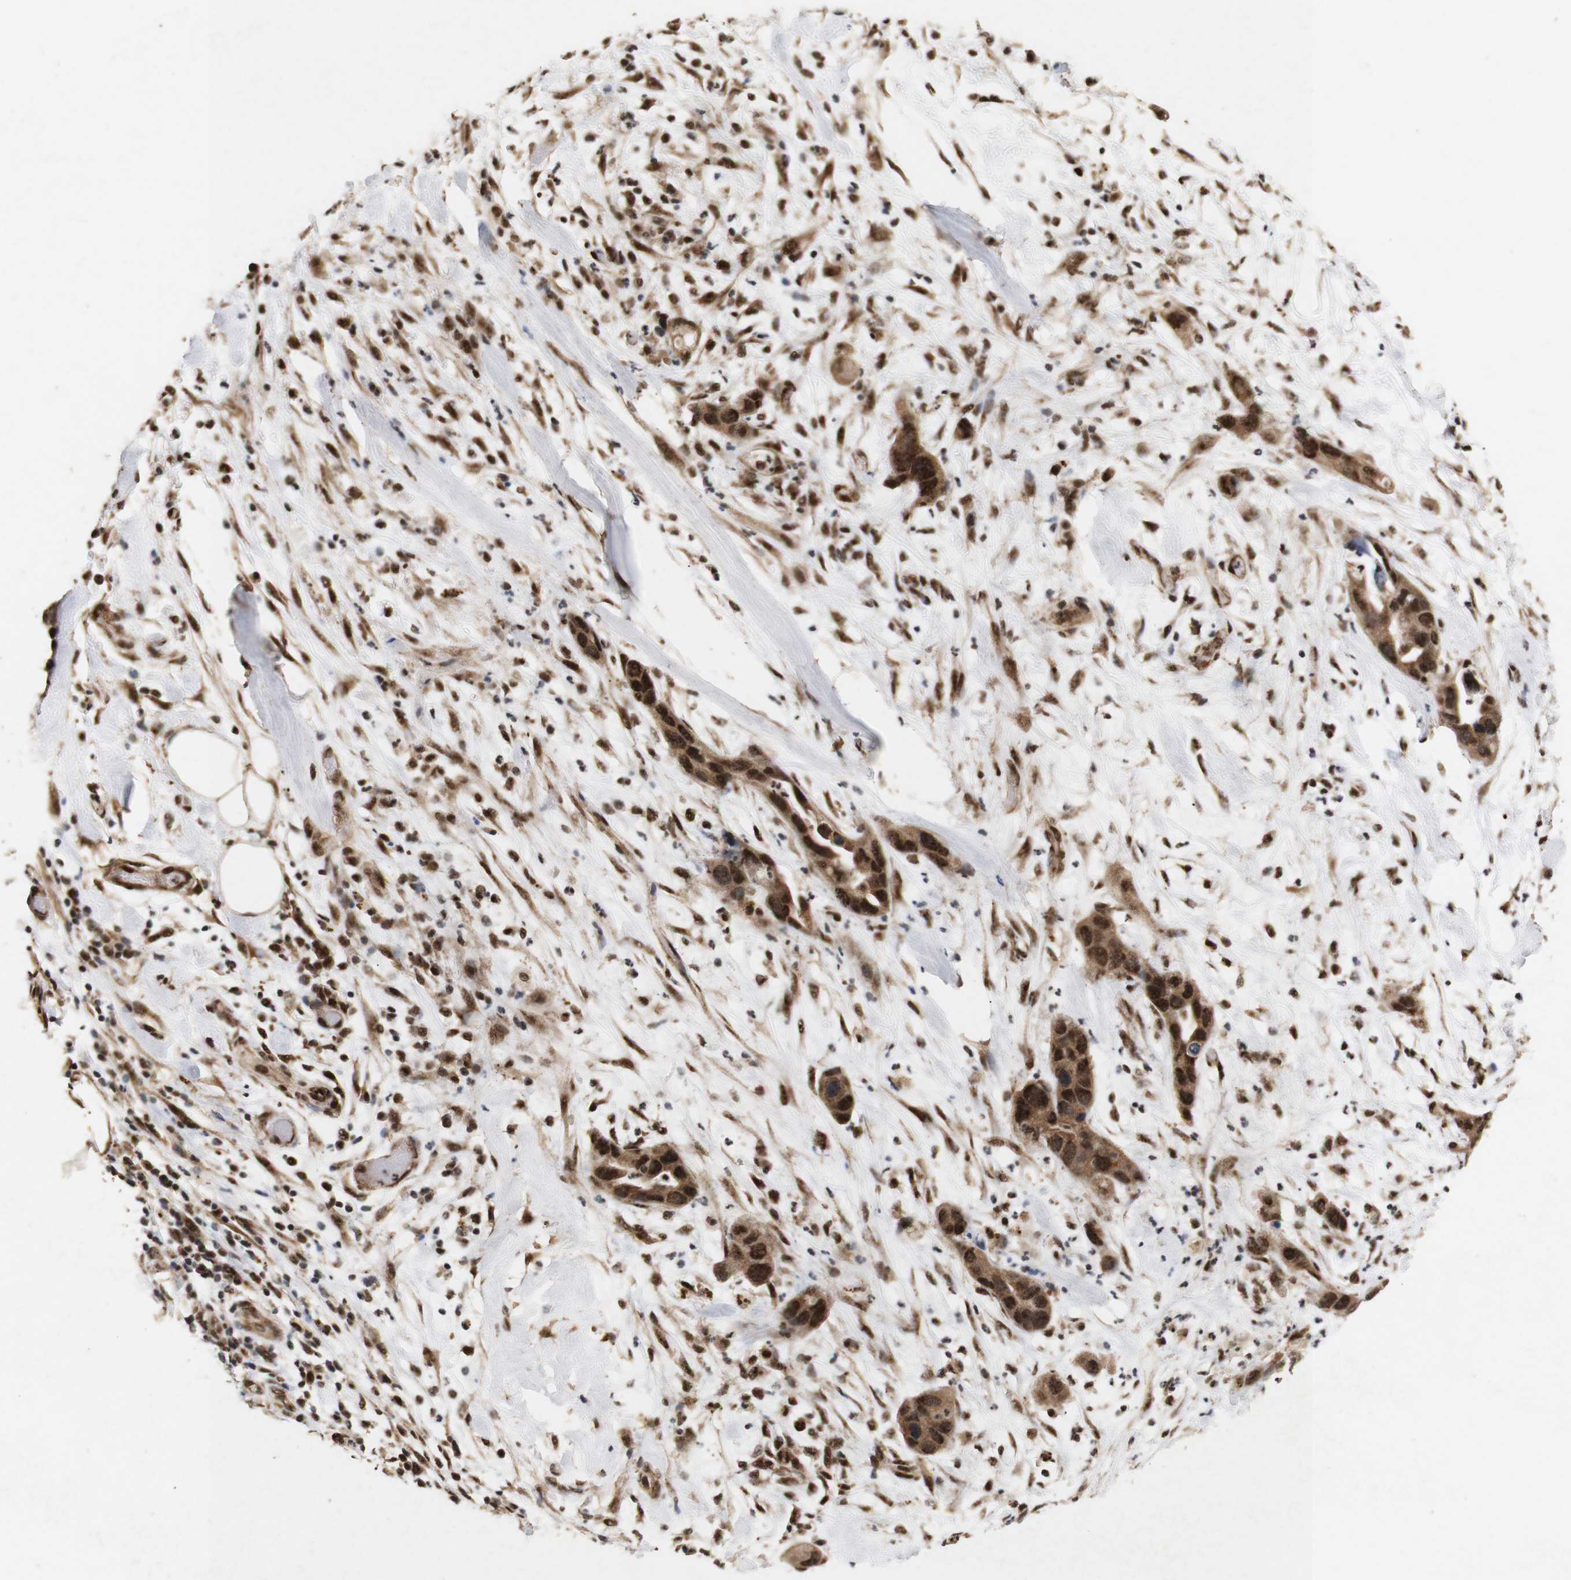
{"staining": {"intensity": "strong", "quantity": ">75%", "location": "cytoplasmic/membranous,nuclear"}, "tissue": "pancreatic cancer", "cell_type": "Tumor cells", "image_type": "cancer", "snomed": [{"axis": "morphology", "description": "Adenocarcinoma, NOS"}, {"axis": "topography", "description": "Pancreas"}], "caption": "The photomicrograph reveals a brown stain indicating the presence of a protein in the cytoplasmic/membranous and nuclear of tumor cells in pancreatic adenocarcinoma. (brown staining indicates protein expression, while blue staining denotes nuclei).", "gene": "PYM1", "patient": {"sex": "female", "age": 71}}